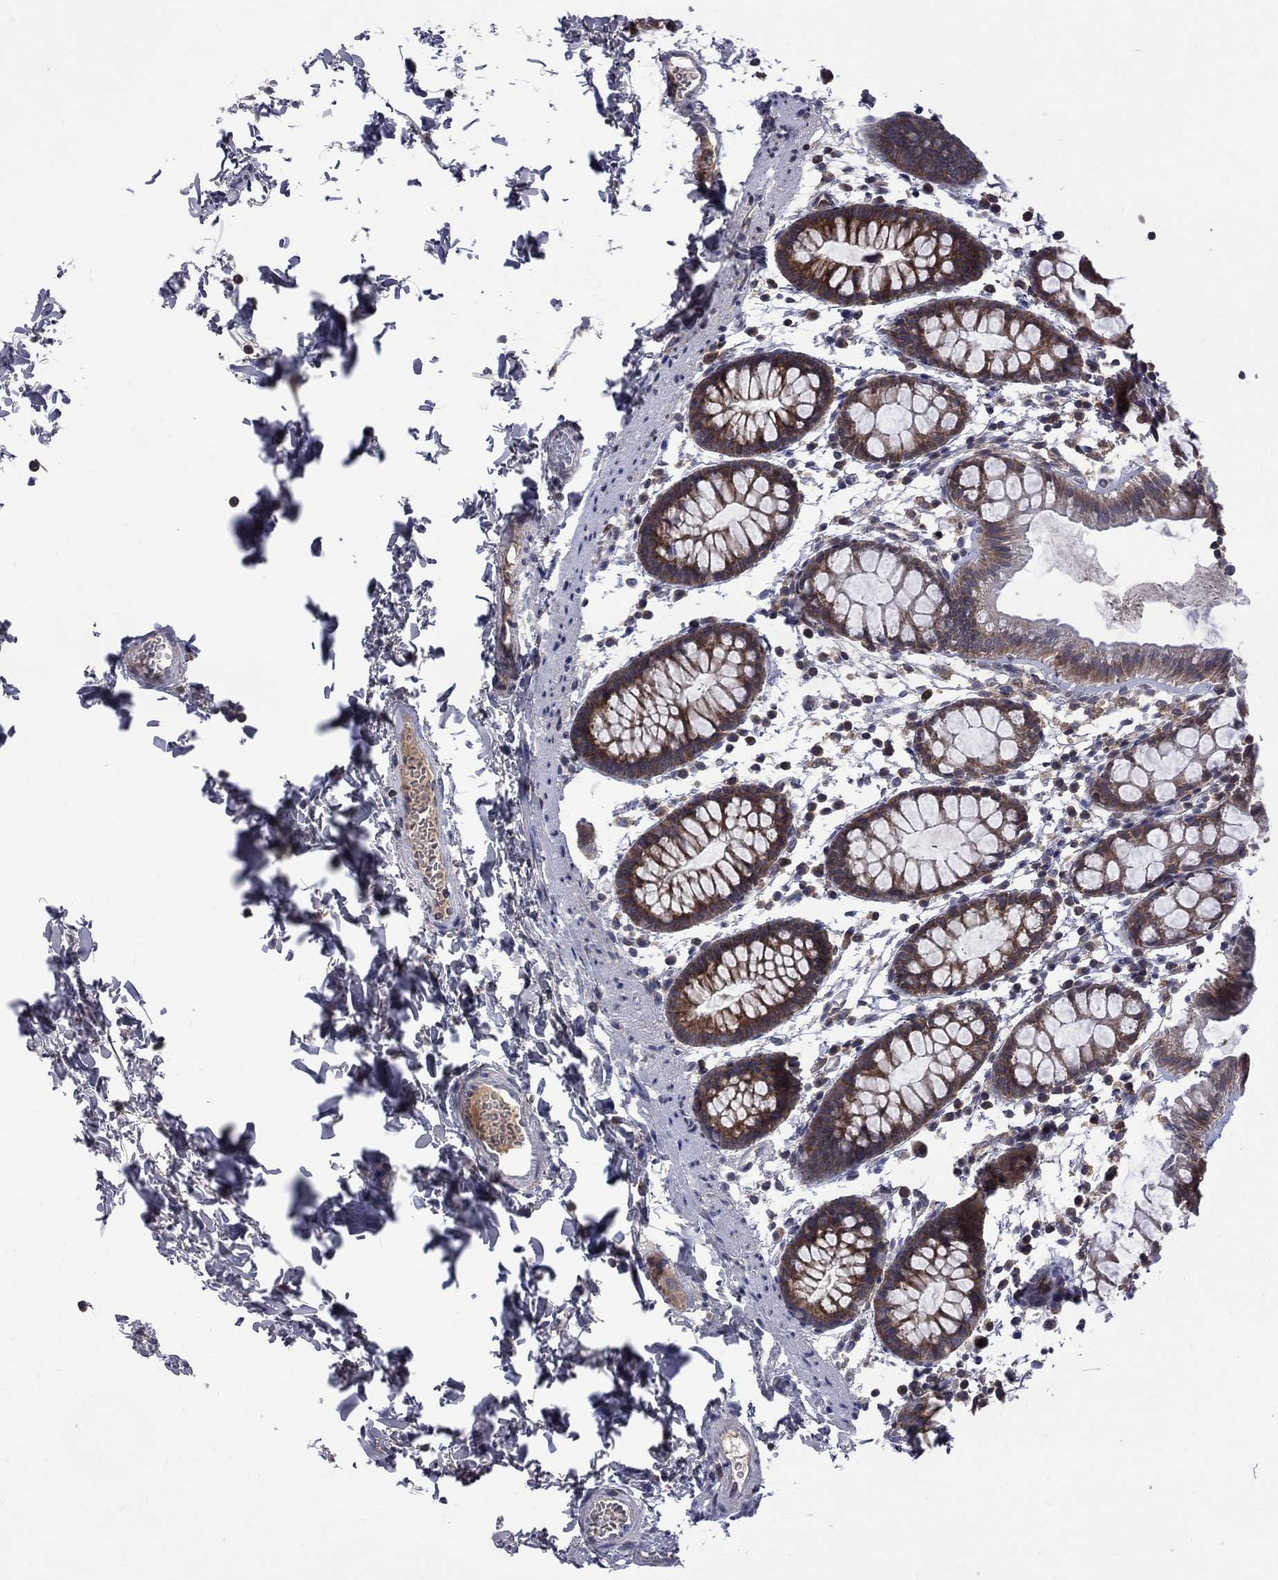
{"staining": {"intensity": "strong", "quantity": ">75%", "location": "cytoplasmic/membranous"}, "tissue": "rectum", "cell_type": "Glandular cells", "image_type": "normal", "snomed": [{"axis": "morphology", "description": "Normal tissue, NOS"}, {"axis": "topography", "description": "Rectum"}], "caption": "This is a photomicrograph of IHC staining of normal rectum, which shows strong expression in the cytoplasmic/membranous of glandular cells.", "gene": "CNOT11", "patient": {"sex": "male", "age": 57}}